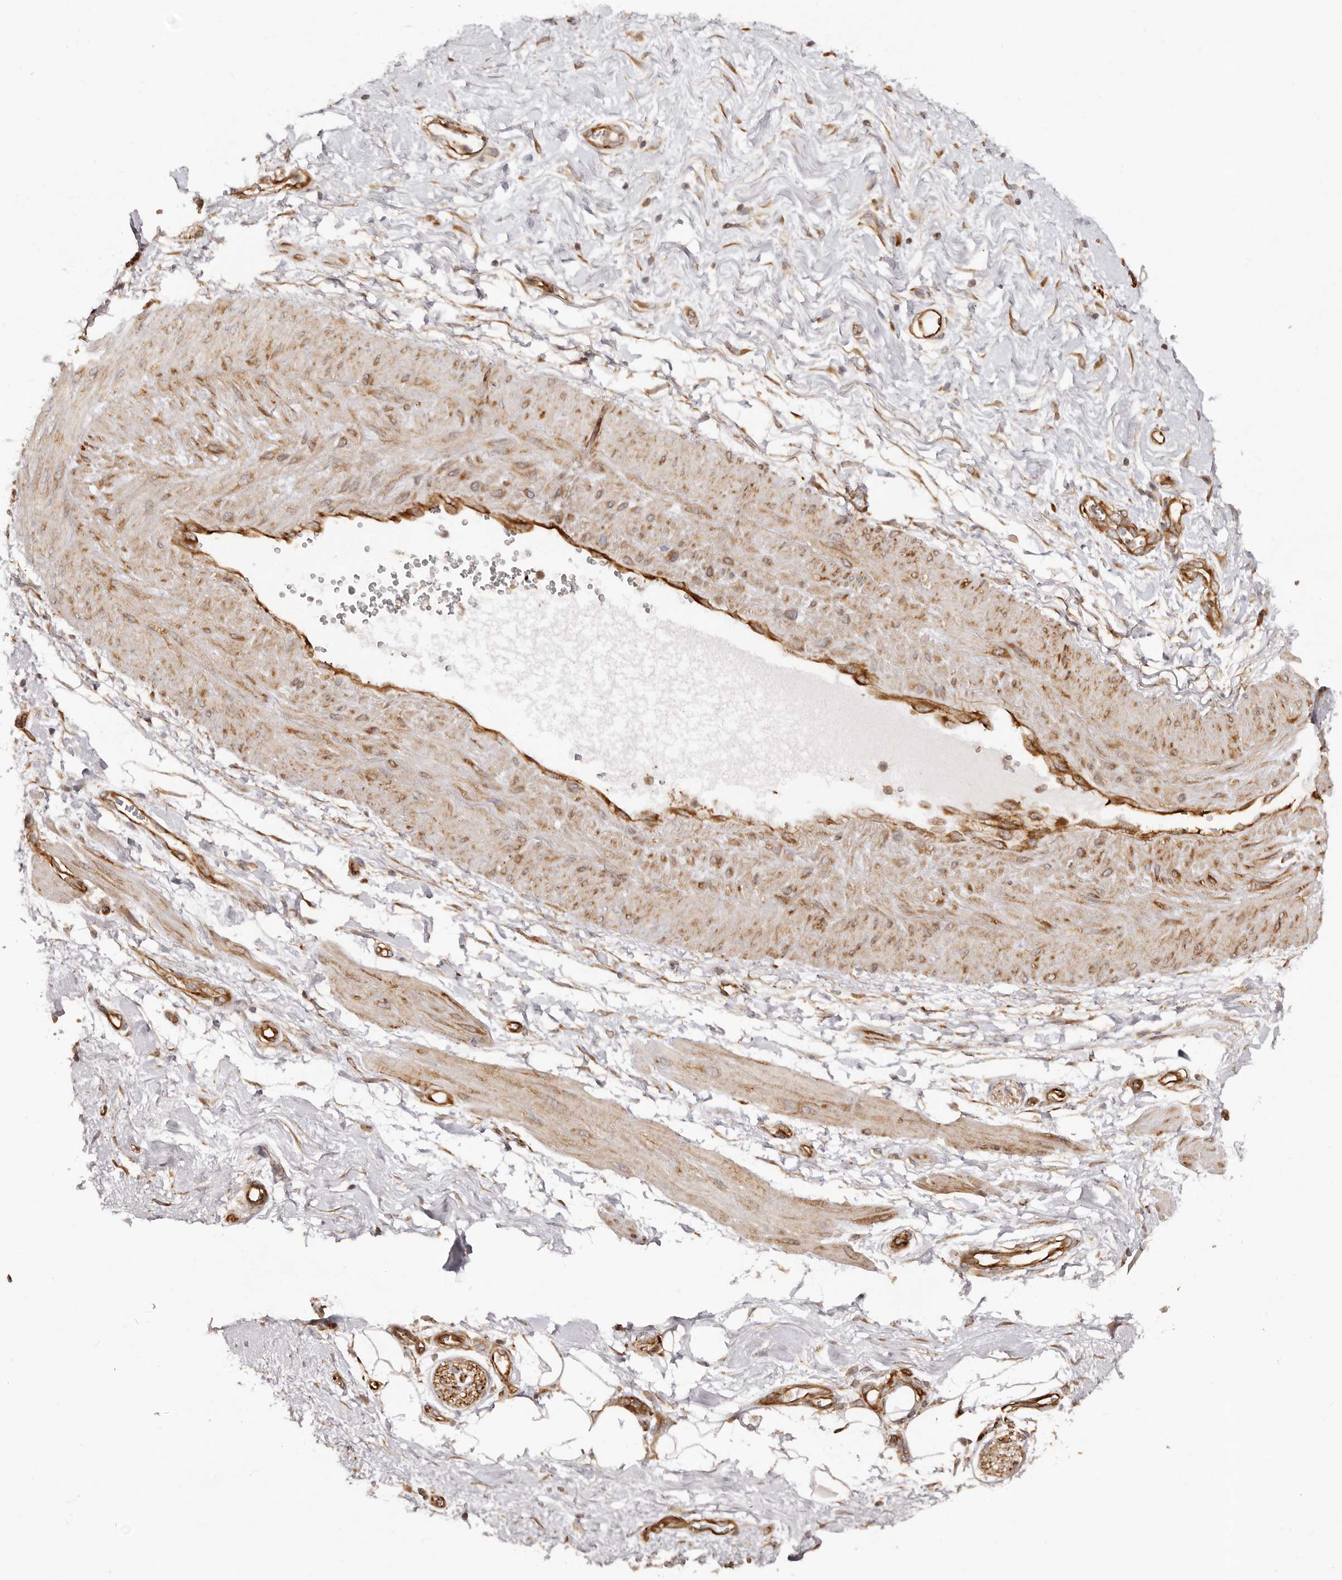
{"staining": {"intensity": "moderate", "quantity": ">75%", "location": "cytoplasmic/membranous"}, "tissue": "adipose tissue", "cell_type": "Adipocytes", "image_type": "normal", "snomed": [{"axis": "morphology", "description": "Normal tissue, NOS"}, {"axis": "morphology", "description": "Adenocarcinoma, NOS"}, {"axis": "topography", "description": "Pancreas"}, {"axis": "topography", "description": "Peripheral nerve tissue"}], "caption": "DAB (3,3'-diaminobenzidine) immunohistochemical staining of unremarkable human adipose tissue reveals moderate cytoplasmic/membranous protein expression in about >75% of adipocytes.", "gene": "RPS6", "patient": {"sex": "male", "age": 59}}